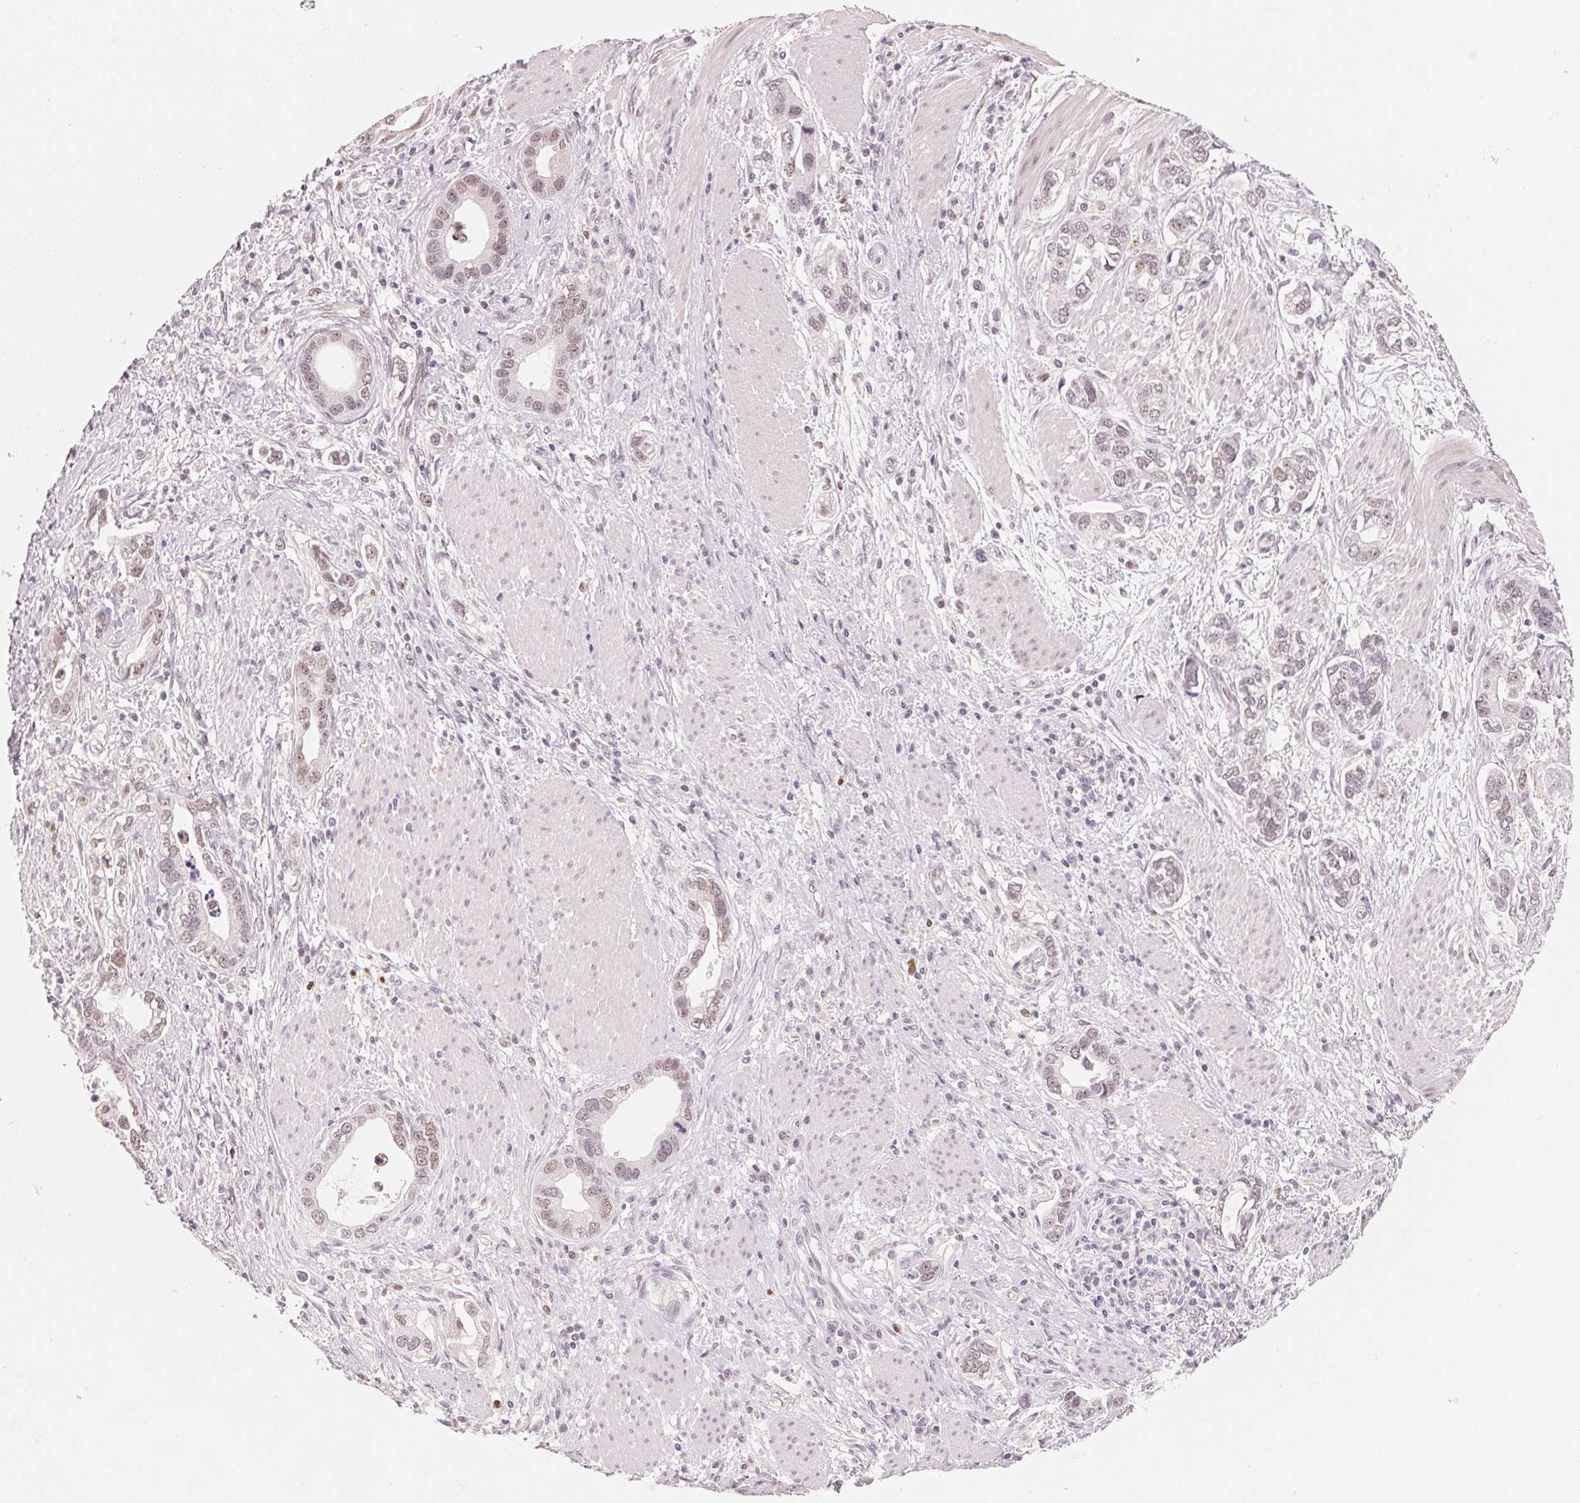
{"staining": {"intensity": "weak", "quantity": ">75%", "location": "nuclear"}, "tissue": "stomach cancer", "cell_type": "Tumor cells", "image_type": "cancer", "snomed": [{"axis": "morphology", "description": "Adenocarcinoma, NOS"}, {"axis": "topography", "description": "Stomach, lower"}], "caption": "Adenocarcinoma (stomach) was stained to show a protein in brown. There is low levels of weak nuclear positivity in approximately >75% of tumor cells.", "gene": "ARHGAP22", "patient": {"sex": "female", "age": 93}}